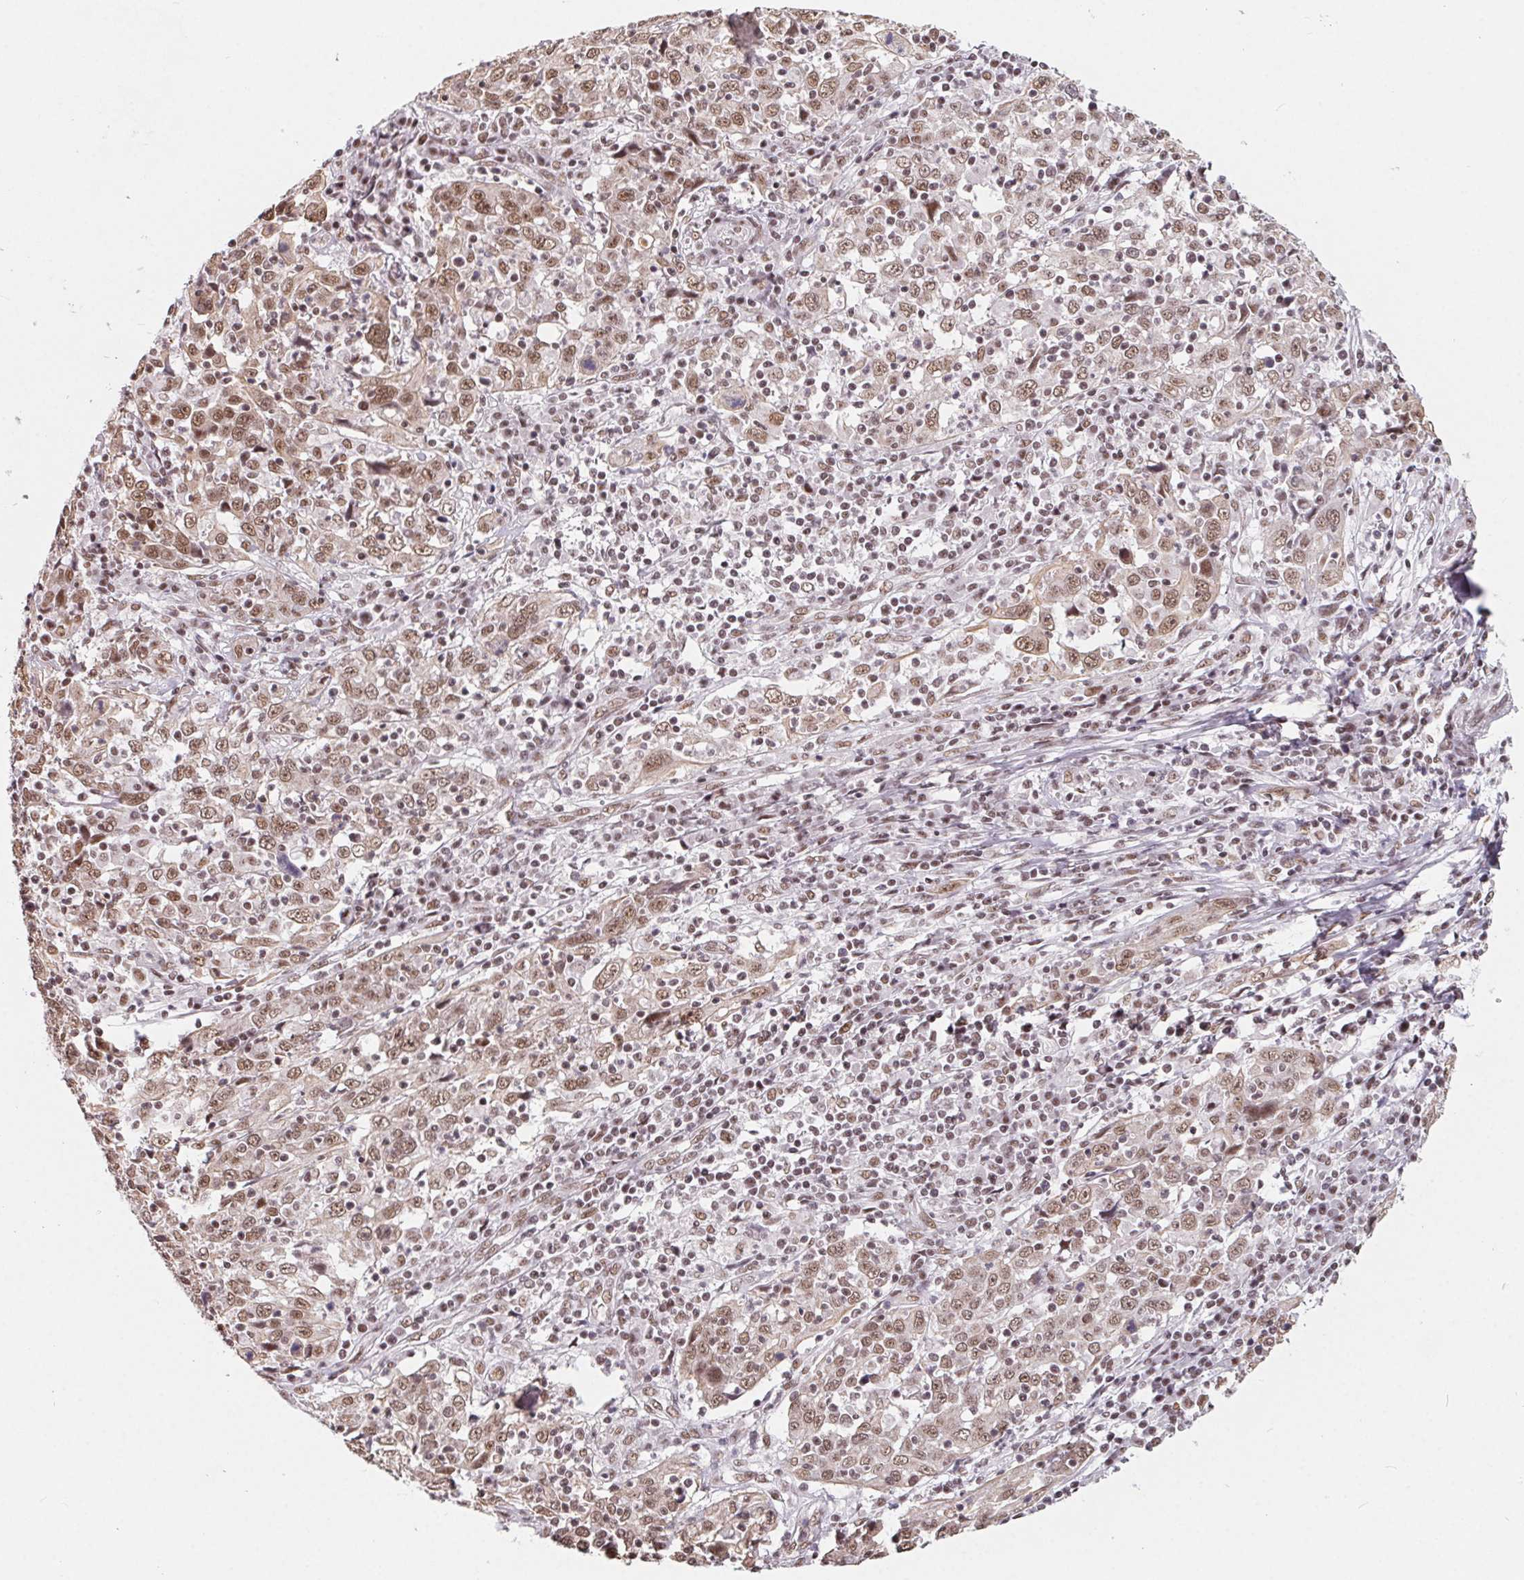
{"staining": {"intensity": "moderate", "quantity": ">75%", "location": "nuclear"}, "tissue": "cervical cancer", "cell_type": "Tumor cells", "image_type": "cancer", "snomed": [{"axis": "morphology", "description": "Squamous cell carcinoma, NOS"}, {"axis": "topography", "description": "Cervix"}], "caption": "A micrograph of human cervical squamous cell carcinoma stained for a protein exhibits moderate nuclear brown staining in tumor cells.", "gene": "TCERG1", "patient": {"sex": "female", "age": 46}}